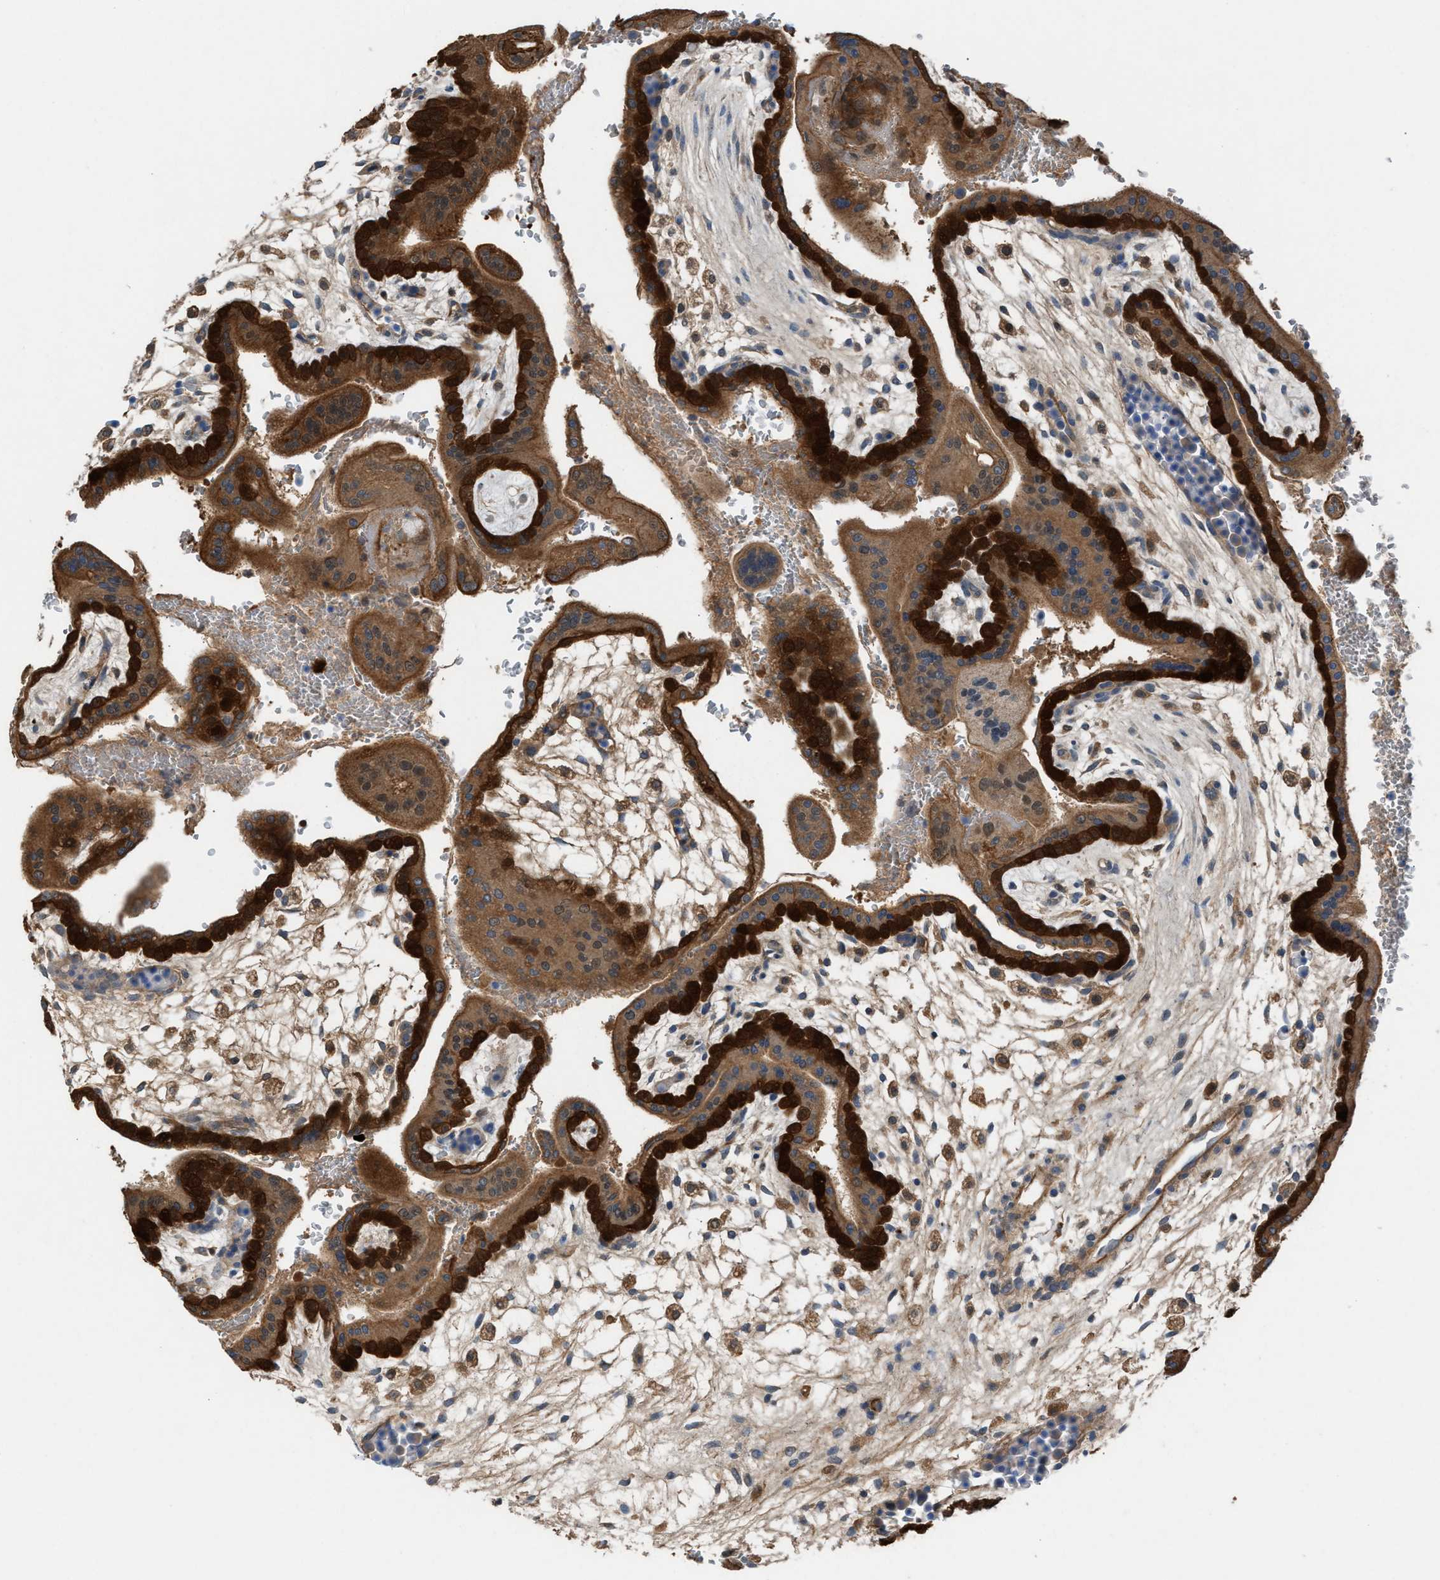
{"staining": {"intensity": "strong", "quantity": ">75%", "location": "cytoplasmic/membranous"}, "tissue": "placenta", "cell_type": "Trophoblastic cells", "image_type": "normal", "snomed": [{"axis": "morphology", "description": "Normal tissue, NOS"}, {"axis": "topography", "description": "Placenta"}], "caption": "Placenta stained for a protein (brown) reveals strong cytoplasmic/membranous positive positivity in approximately >75% of trophoblastic cells.", "gene": "TPK1", "patient": {"sex": "female", "age": 35}}